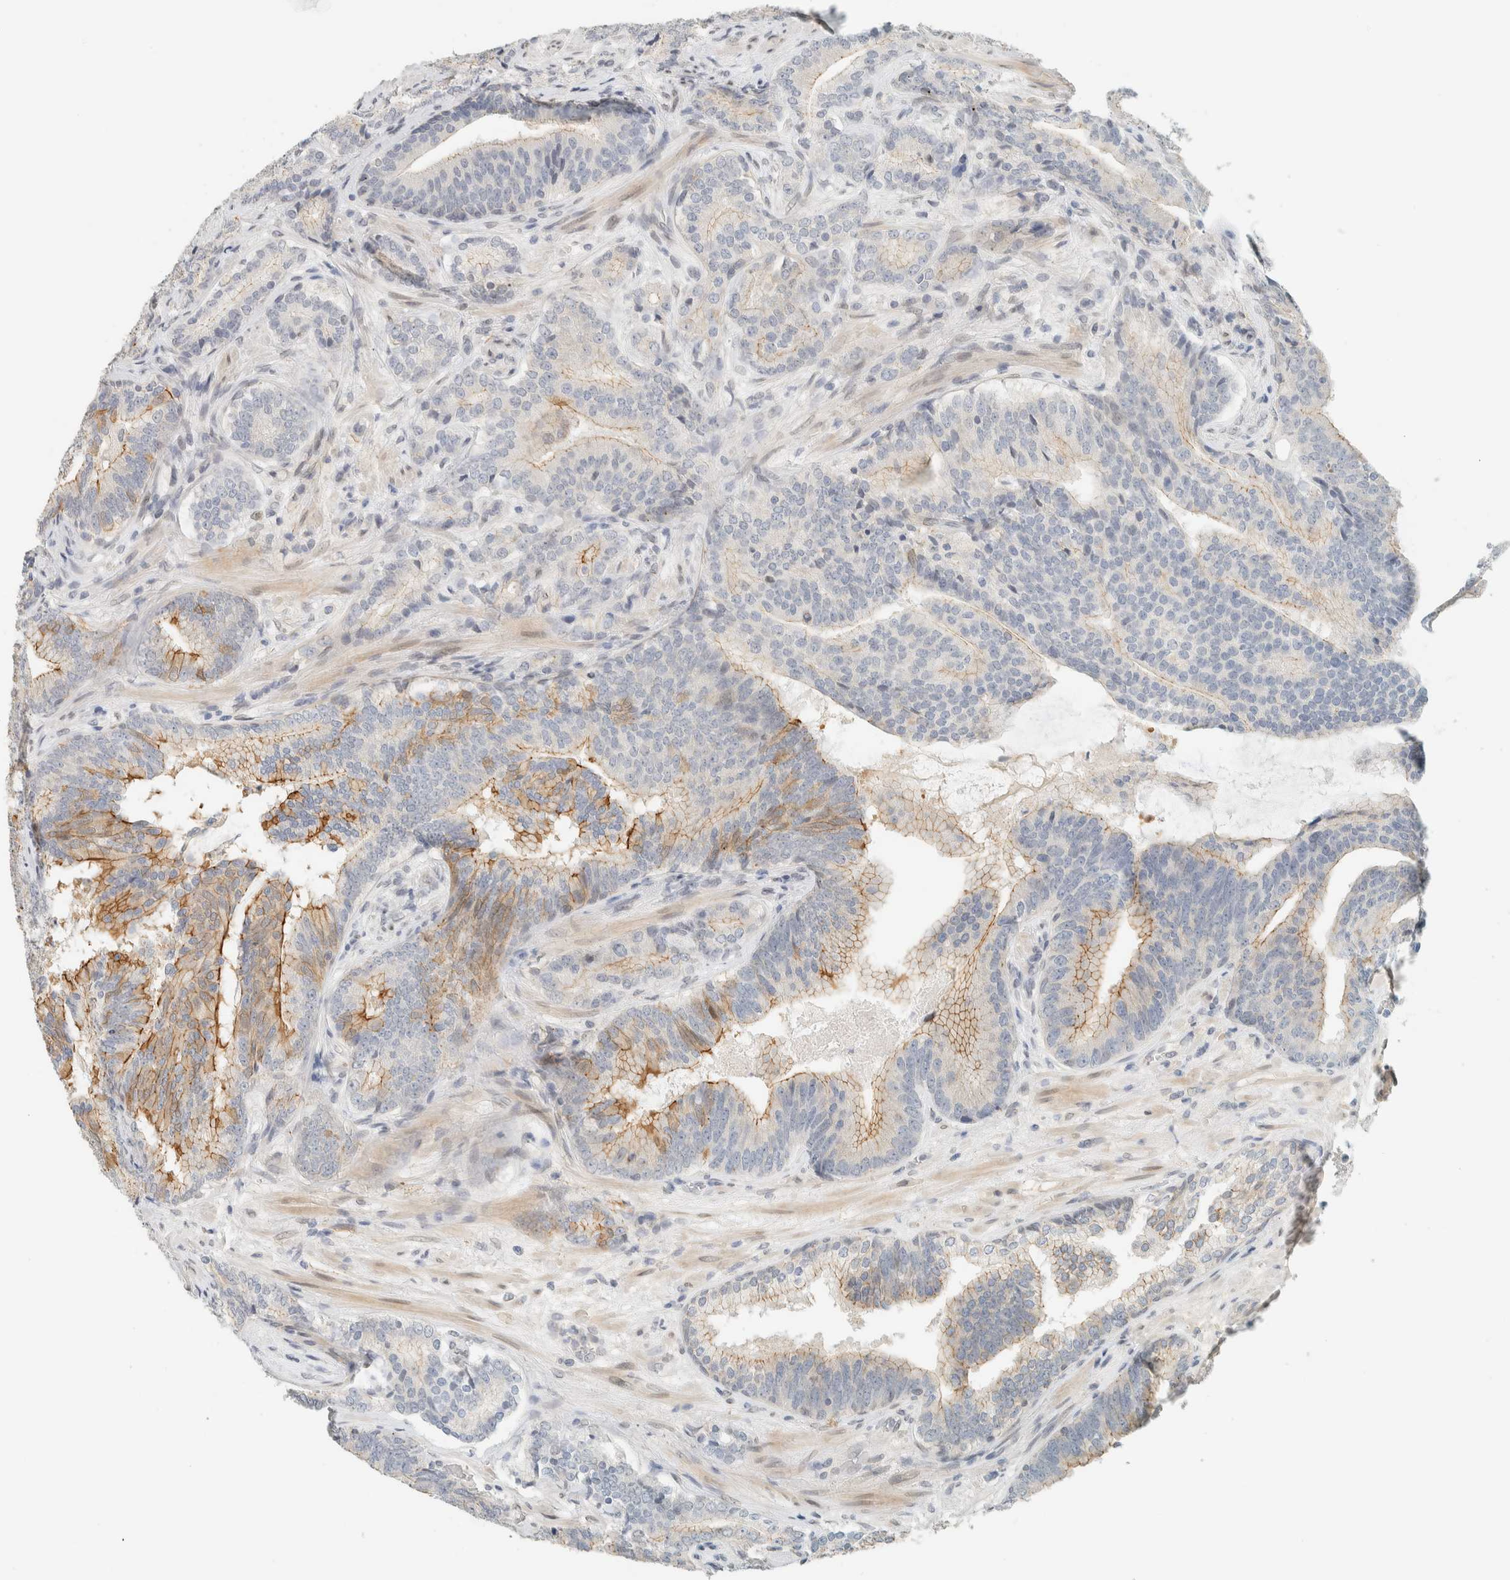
{"staining": {"intensity": "moderate", "quantity": "<25%", "location": "cytoplasmic/membranous"}, "tissue": "prostate cancer", "cell_type": "Tumor cells", "image_type": "cancer", "snomed": [{"axis": "morphology", "description": "Adenocarcinoma, High grade"}, {"axis": "topography", "description": "Prostate"}], "caption": "IHC histopathology image of adenocarcinoma (high-grade) (prostate) stained for a protein (brown), which demonstrates low levels of moderate cytoplasmic/membranous expression in about <25% of tumor cells.", "gene": "C1QTNF12", "patient": {"sex": "male", "age": 55}}